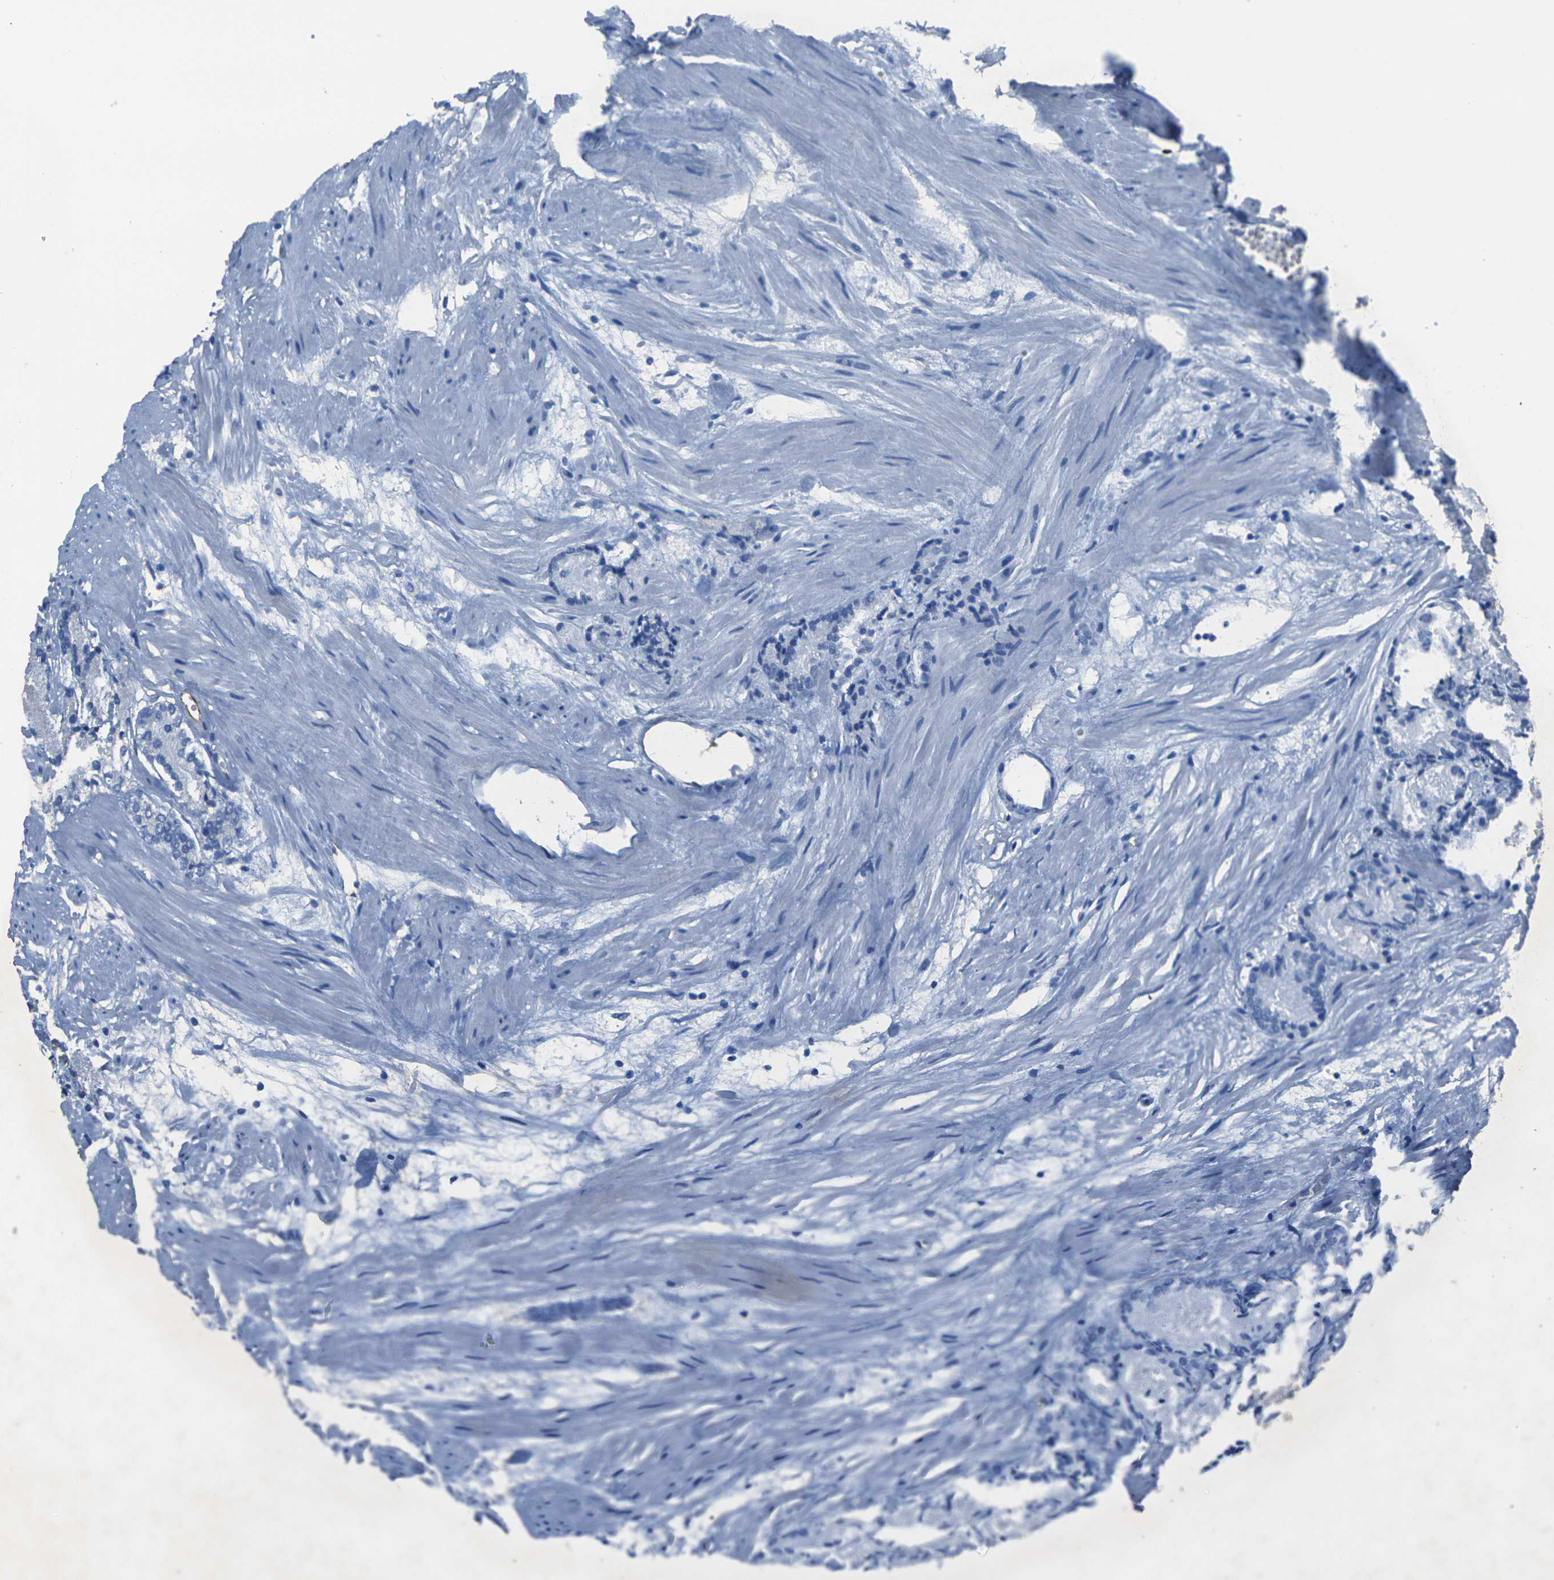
{"staining": {"intensity": "negative", "quantity": "none", "location": "none"}, "tissue": "prostate cancer", "cell_type": "Tumor cells", "image_type": "cancer", "snomed": [{"axis": "morphology", "description": "Adenocarcinoma, Low grade"}, {"axis": "topography", "description": "Prostate"}], "caption": "An IHC image of prostate adenocarcinoma (low-grade) is shown. There is no staining in tumor cells of prostate adenocarcinoma (low-grade). Brightfield microscopy of IHC stained with DAB (brown) and hematoxylin (blue), captured at high magnification.", "gene": "HSPA12B", "patient": {"sex": "male", "age": 72}}